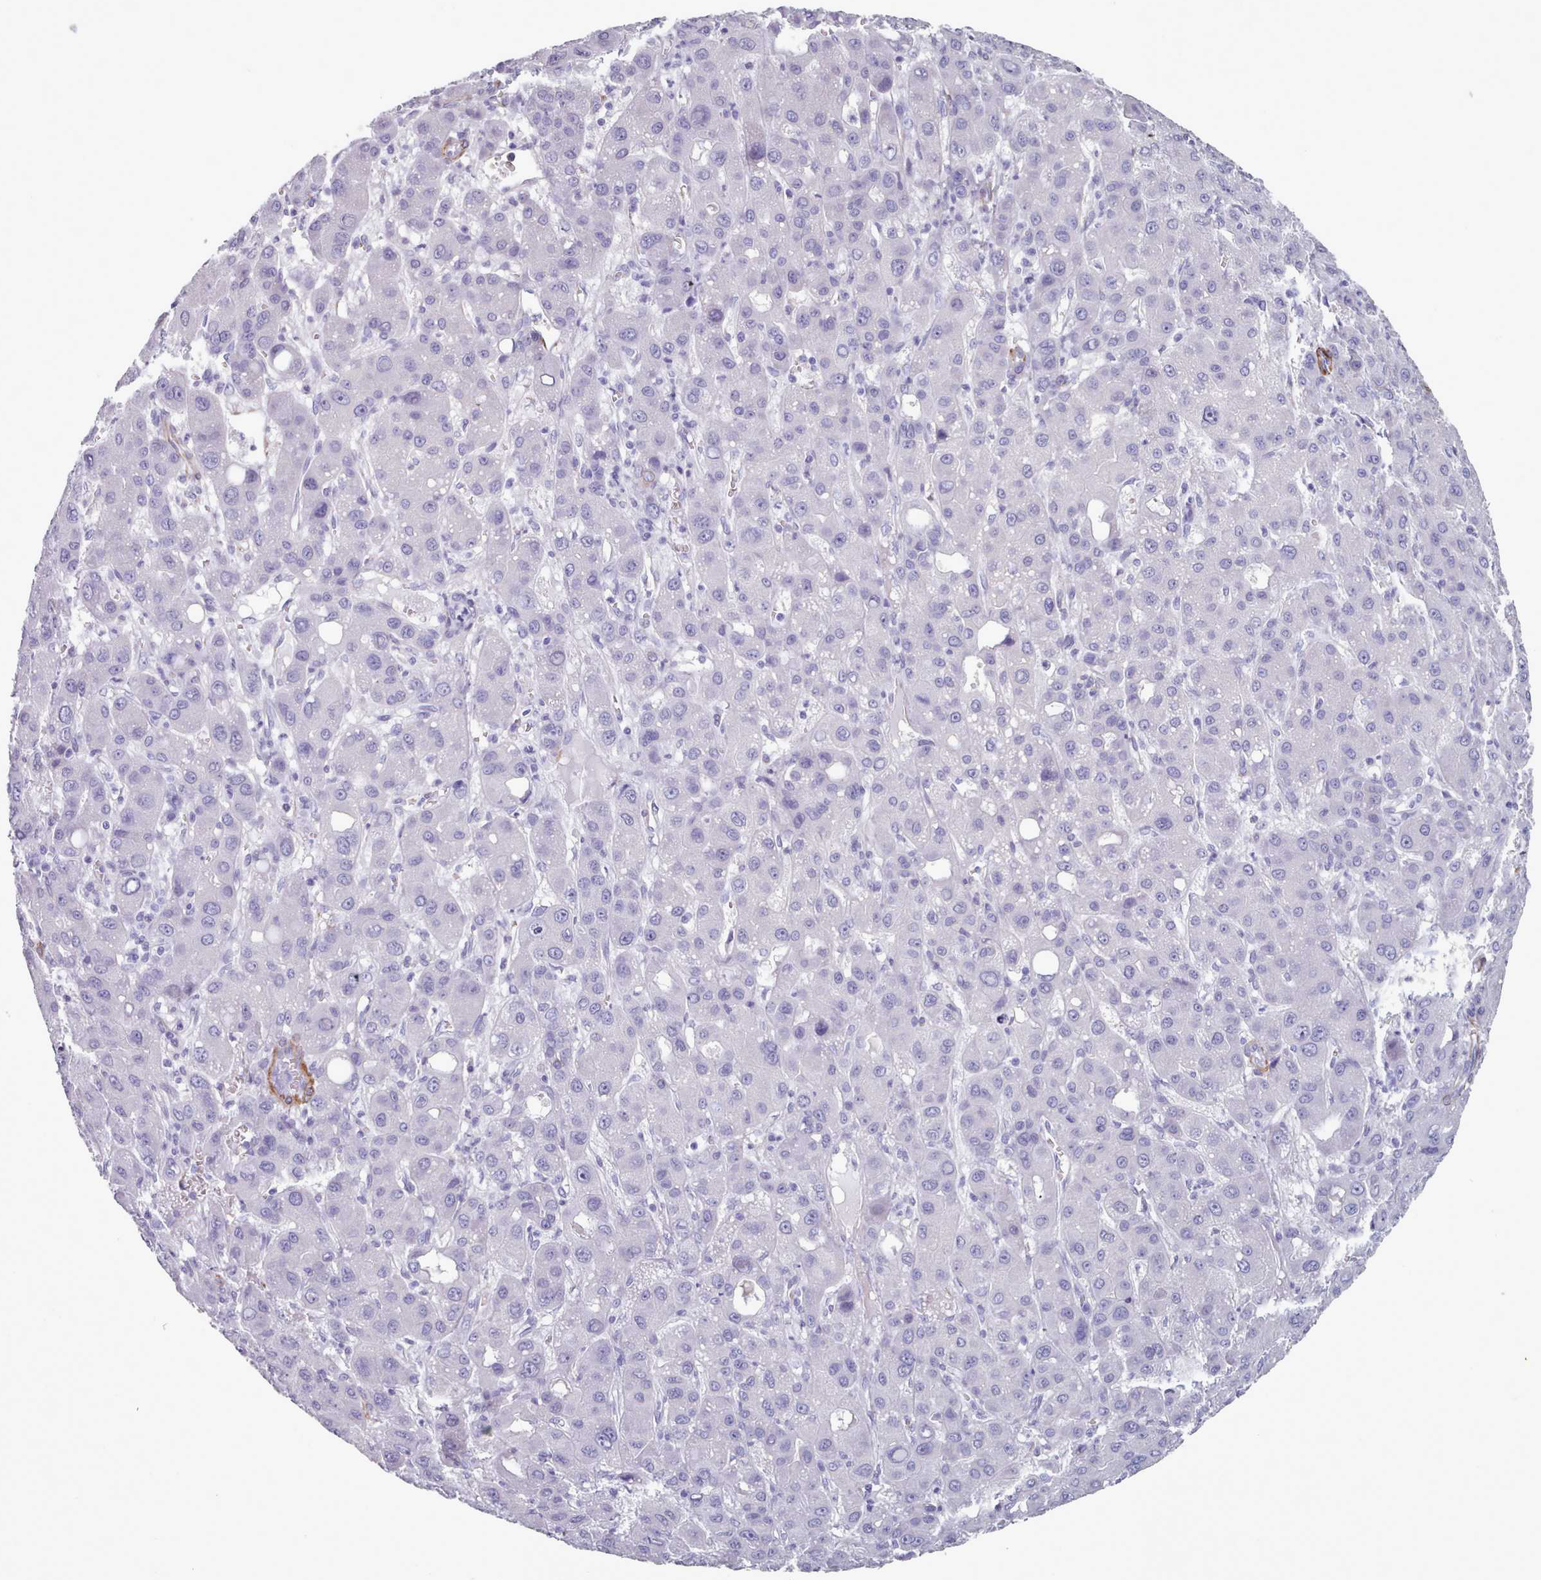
{"staining": {"intensity": "negative", "quantity": "none", "location": "none"}, "tissue": "liver cancer", "cell_type": "Tumor cells", "image_type": "cancer", "snomed": [{"axis": "morphology", "description": "Carcinoma, Hepatocellular, NOS"}, {"axis": "topography", "description": "Liver"}], "caption": "Tumor cells are negative for brown protein staining in hepatocellular carcinoma (liver).", "gene": "FPGS", "patient": {"sex": "male", "age": 55}}